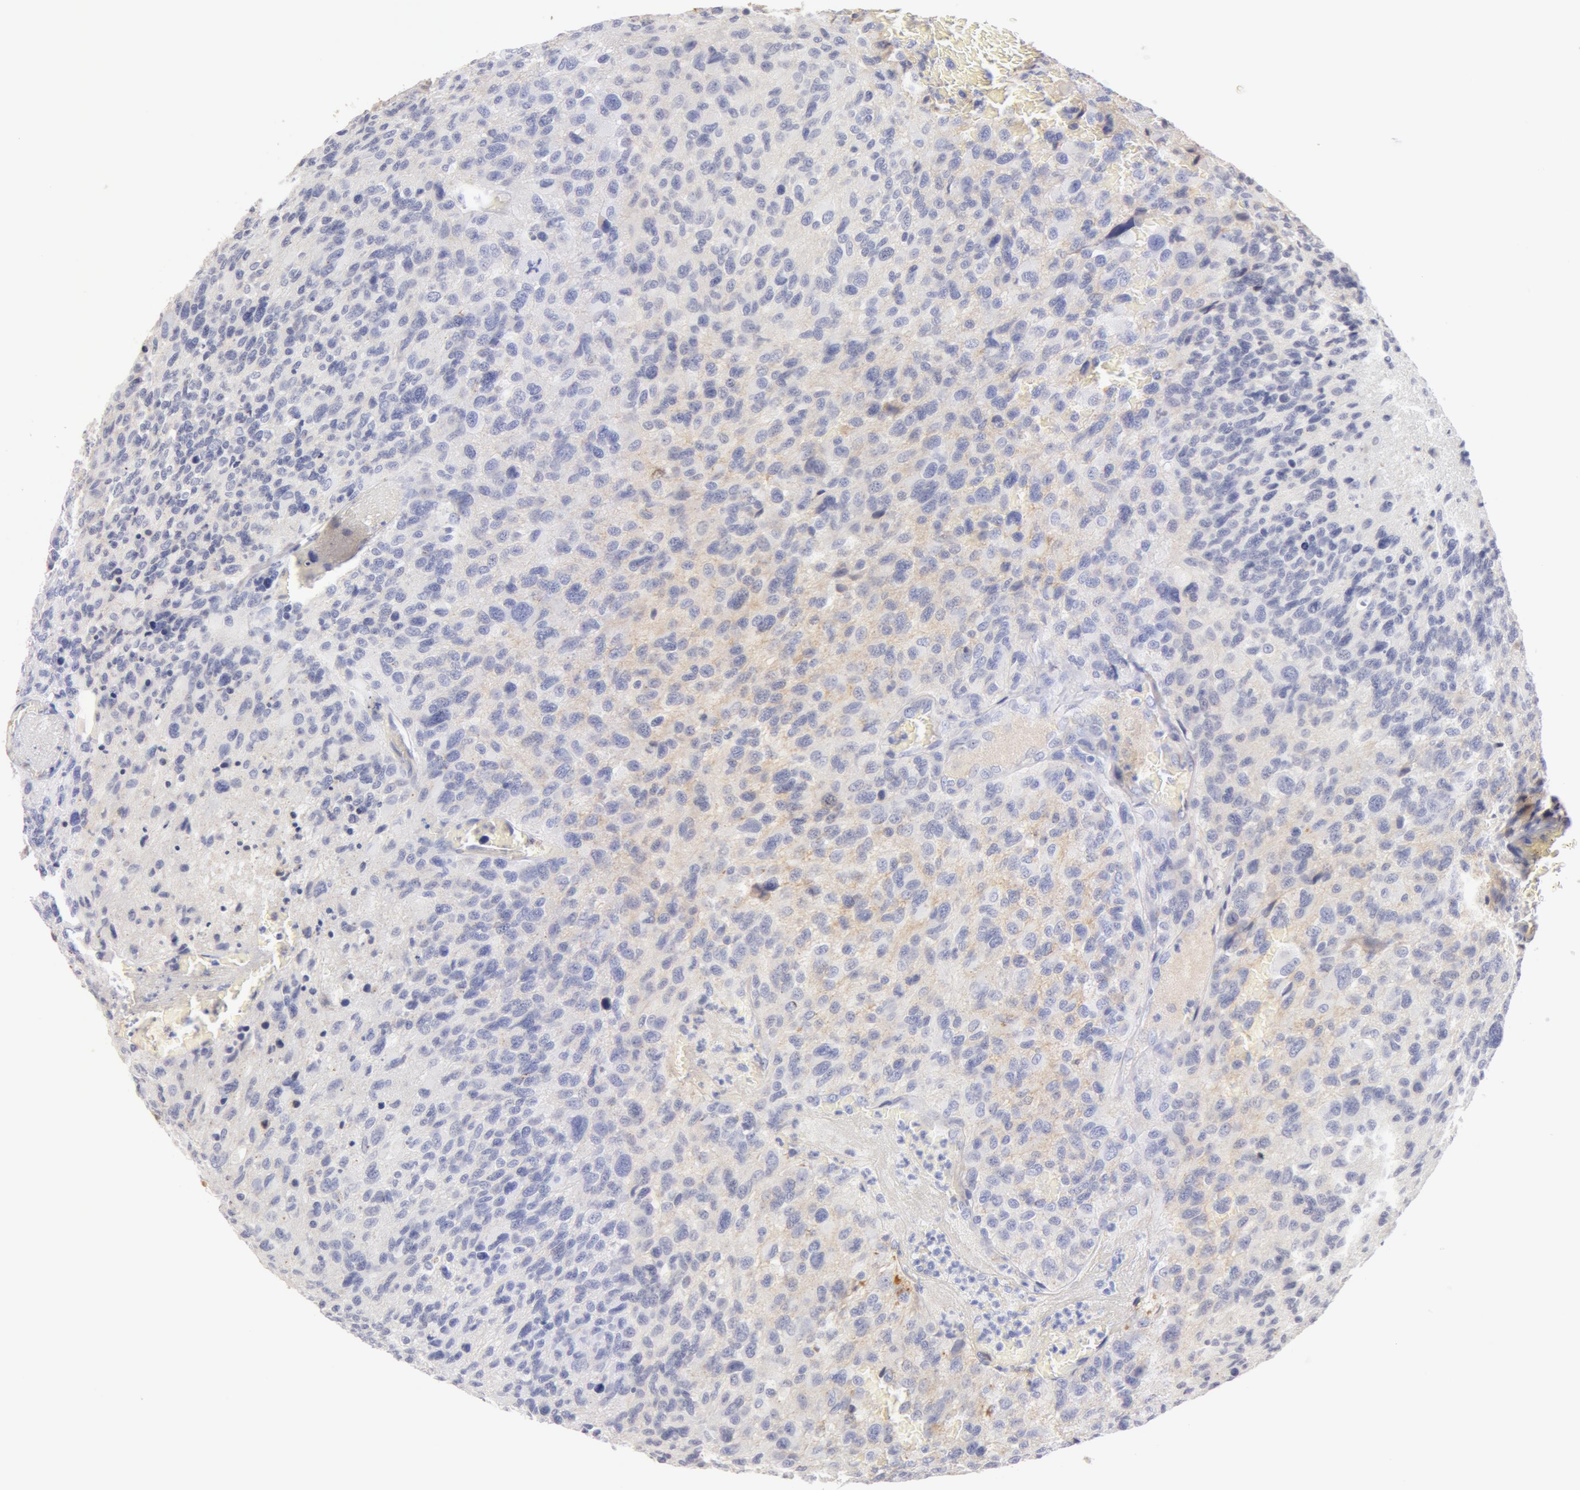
{"staining": {"intensity": "negative", "quantity": "none", "location": "none"}, "tissue": "glioma", "cell_type": "Tumor cells", "image_type": "cancer", "snomed": [{"axis": "morphology", "description": "Glioma, malignant, High grade"}, {"axis": "topography", "description": "Brain"}], "caption": "Glioma stained for a protein using immunohistochemistry exhibits no positivity tumor cells.", "gene": "GC", "patient": {"sex": "male", "age": 69}}